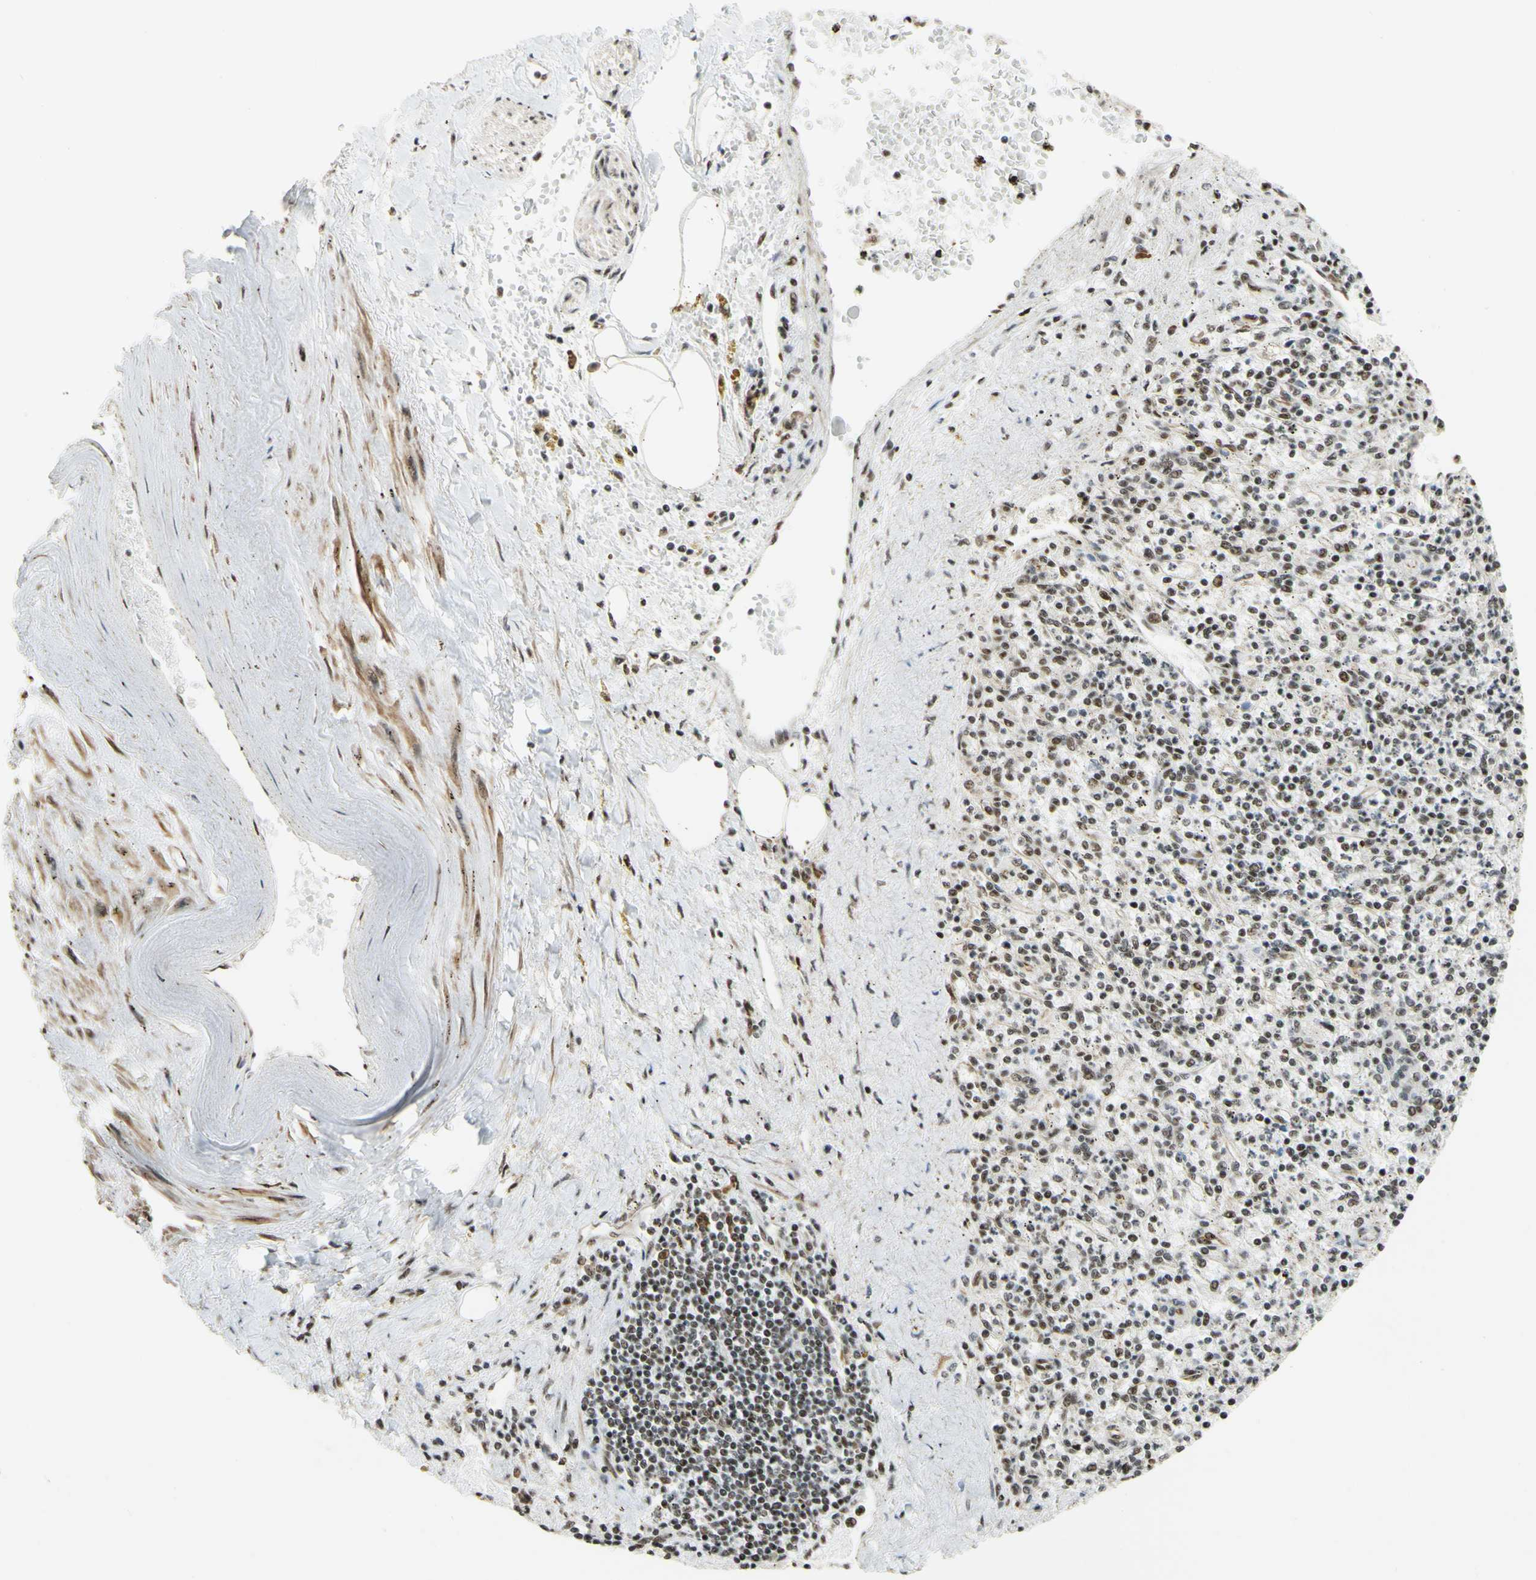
{"staining": {"intensity": "moderate", "quantity": ">75%", "location": "nuclear"}, "tissue": "spleen", "cell_type": "Cells in red pulp", "image_type": "normal", "snomed": [{"axis": "morphology", "description": "Normal tissue, NOS"}, {"axis": "topography", "description": "Spleen"}], "caption": "Spleen stained with DAB (3,3'-diaminobenzidine) immunohistochemistry (IHC) reveals medium levels of moderate nuclear positivity in about >75% of cells in red pulp. (DAB IHC with brightfield microscopy, high magnification).", "gene": "SAP18", "patient": {"sex": "male", "age": 72}}